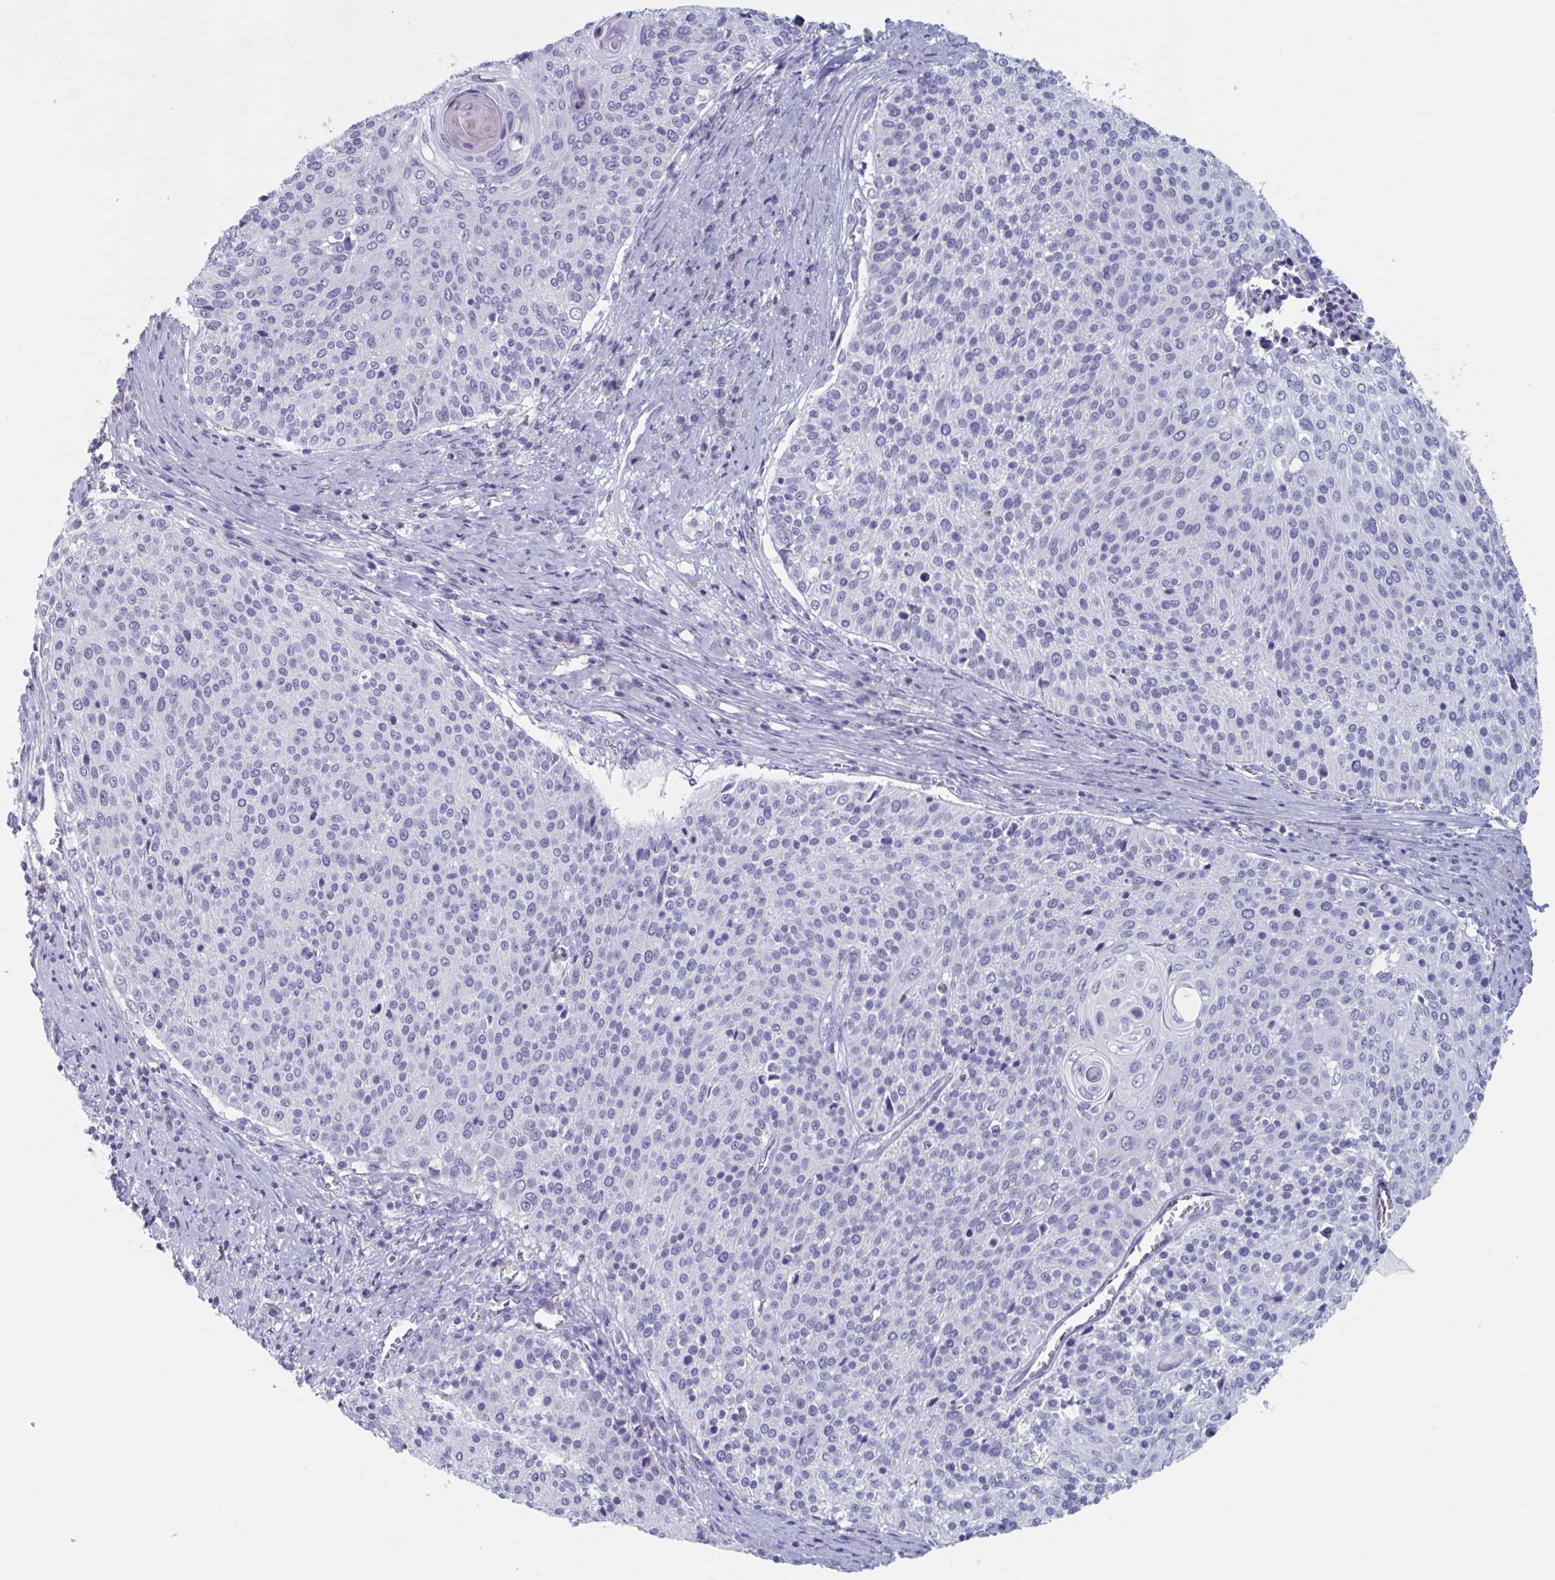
{"staining": {"intensity": "negative", "quantity": "none", "location": "none"}, "tissue": "cervical cancer", "cell_type": "Tumor cells", "image_type": "cancer", "snomed": [{"axis": "morphology", "description": "Squamous cell carcinoma, NOS"}, {"axis": "topography", "description": "Cervix"}], "caption": "Immunohistochemical staining of human cervical cancer demonstrates no significant expression in tumor cells.", "gene": "NDUFC2", "patient": {"sex": "female", "age": 31}}